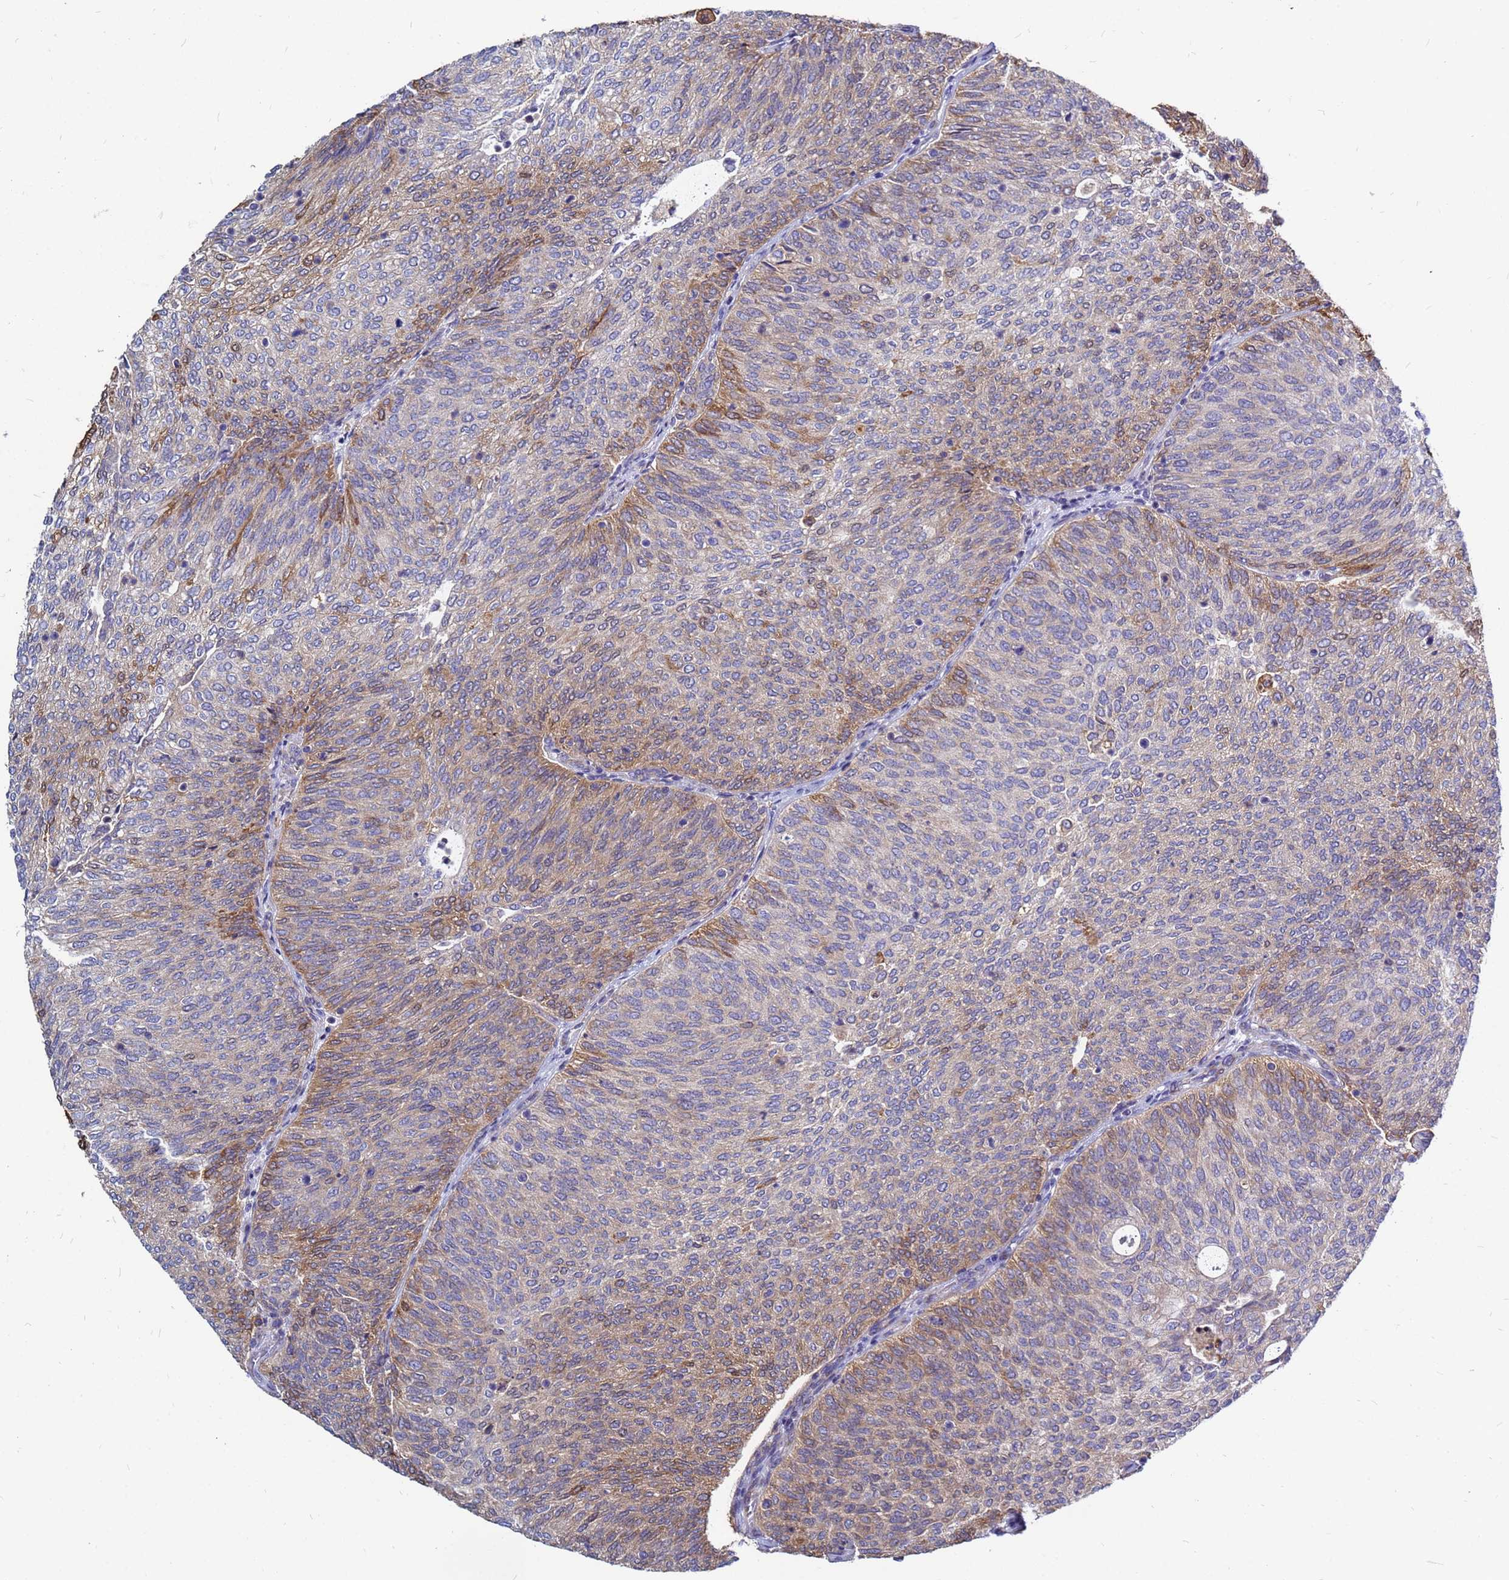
{"staining": {"intensity": "moderate", "quantity": "25%-75%", "location": "cytoplasmic/membranous"}, "tissue": "urothelial cancer", "cell_type": "Tumor cells", "image_type": "cancer", "snomed": [{"axis": "morphology", "description": "Urothelial carcinoma, Low grade"}, {"axis": "topography", "description": "Urinary bladder"}], "caption": "An image showing moderate cytoplasmic/membranous staining in approximately 25%-75% of tumor cells in urothelial cancer, as visualized by brown immunohistochemical staining.", "gene": "MOB2", "patient": {"sex": "female", "age": 79}}